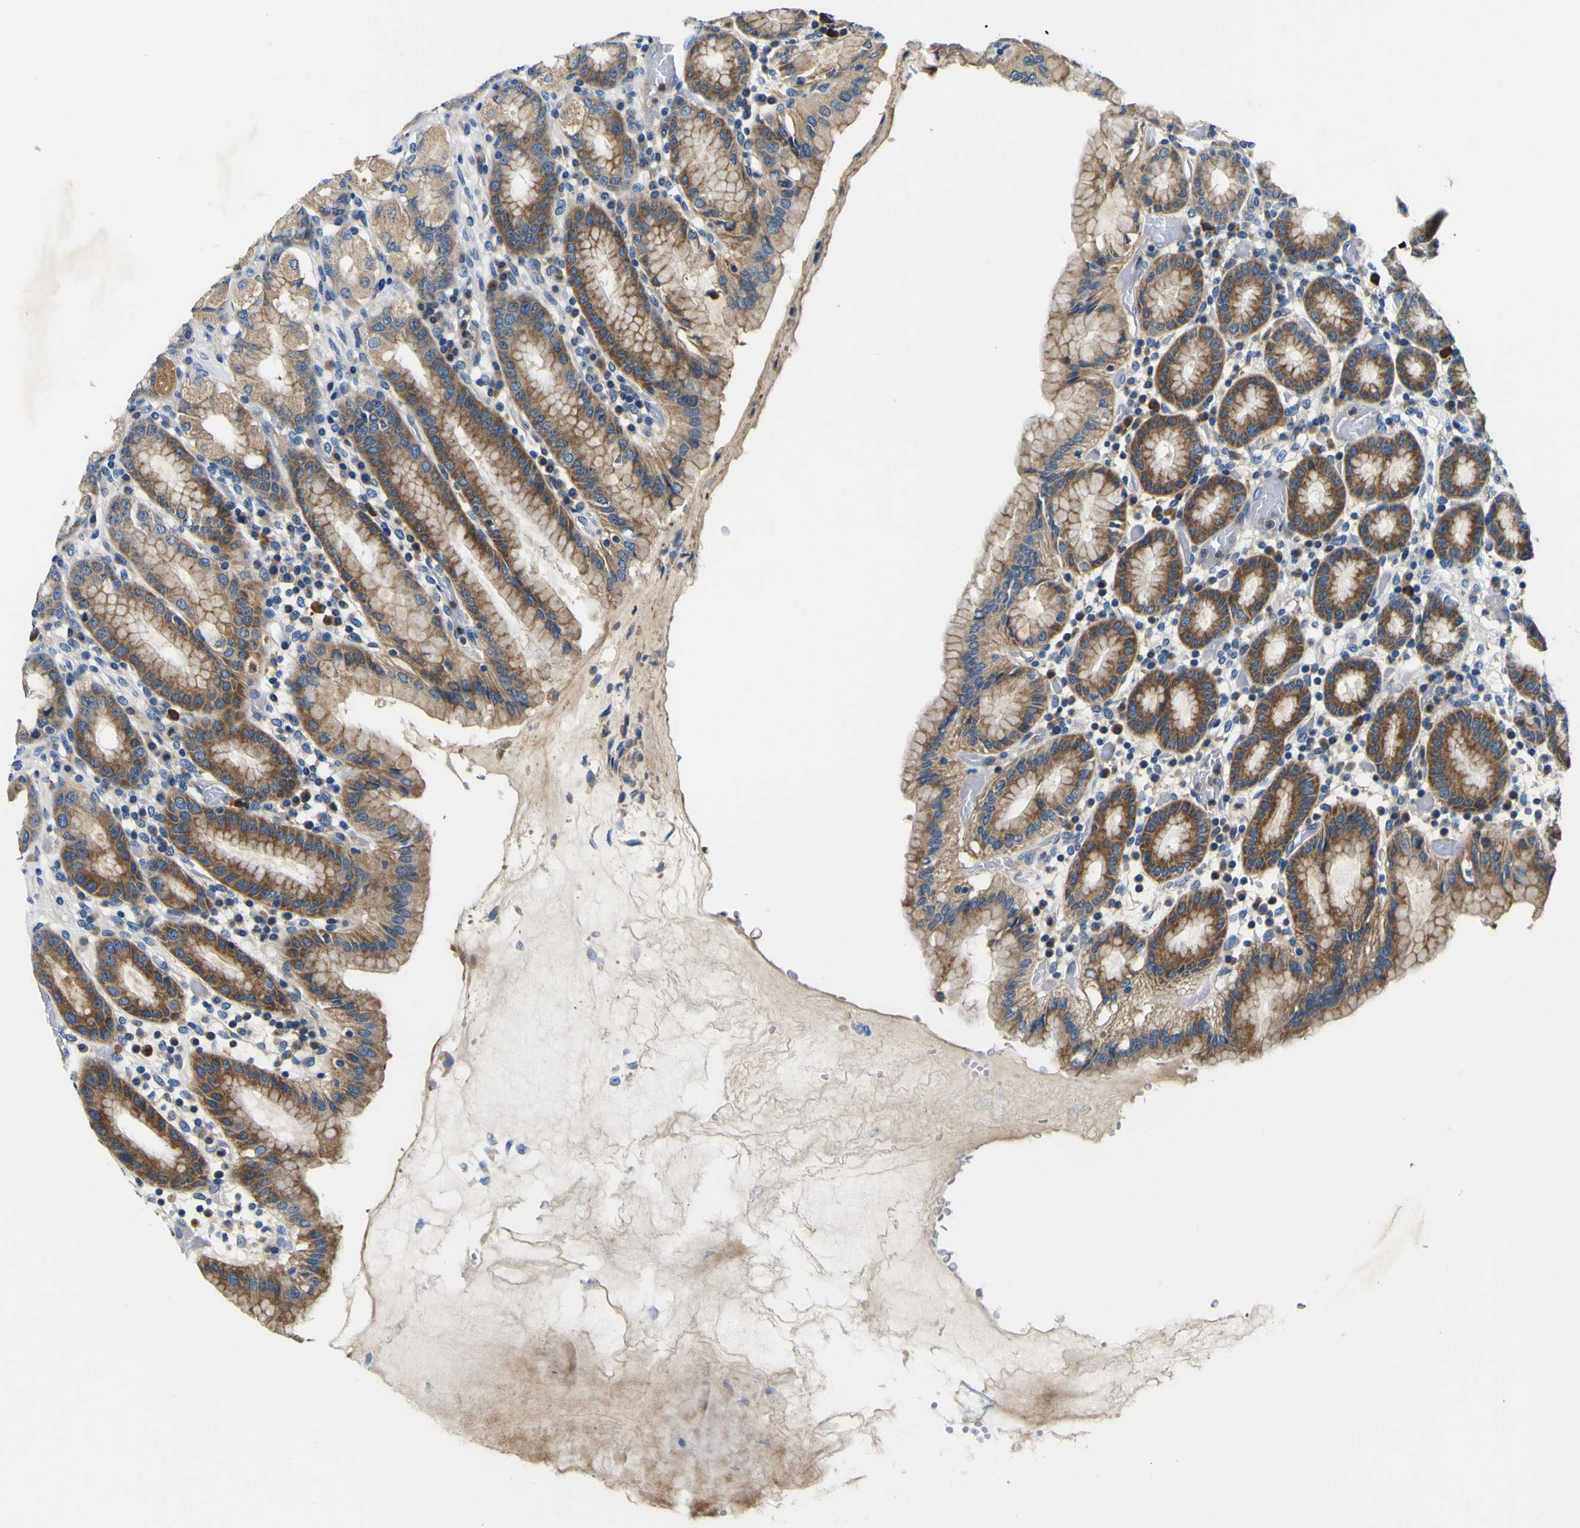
{"staining": {"intensity": "moderate", "quantity": ">75%", "location": "cytoplasmic/membranous"}, "tissue": "stomach", "cell_type": "Glandular cells", "image_type": "normal", "snomed": [{"axis": "morphology", "description": "Normal tissue, NOS"}, {"axis": "topography", "description": "Stomach, upper"}], "caption": "Immunohistochemical staining of benign human stomach shows moderate cytoplasmic/membranous protein positivity in about >75% of glandular cells. The protein of interest is shown in brown color, while the nuclei are stained blue.", "gene": "CLSTN1", "patient": {"sex": "male", "age": 68}}